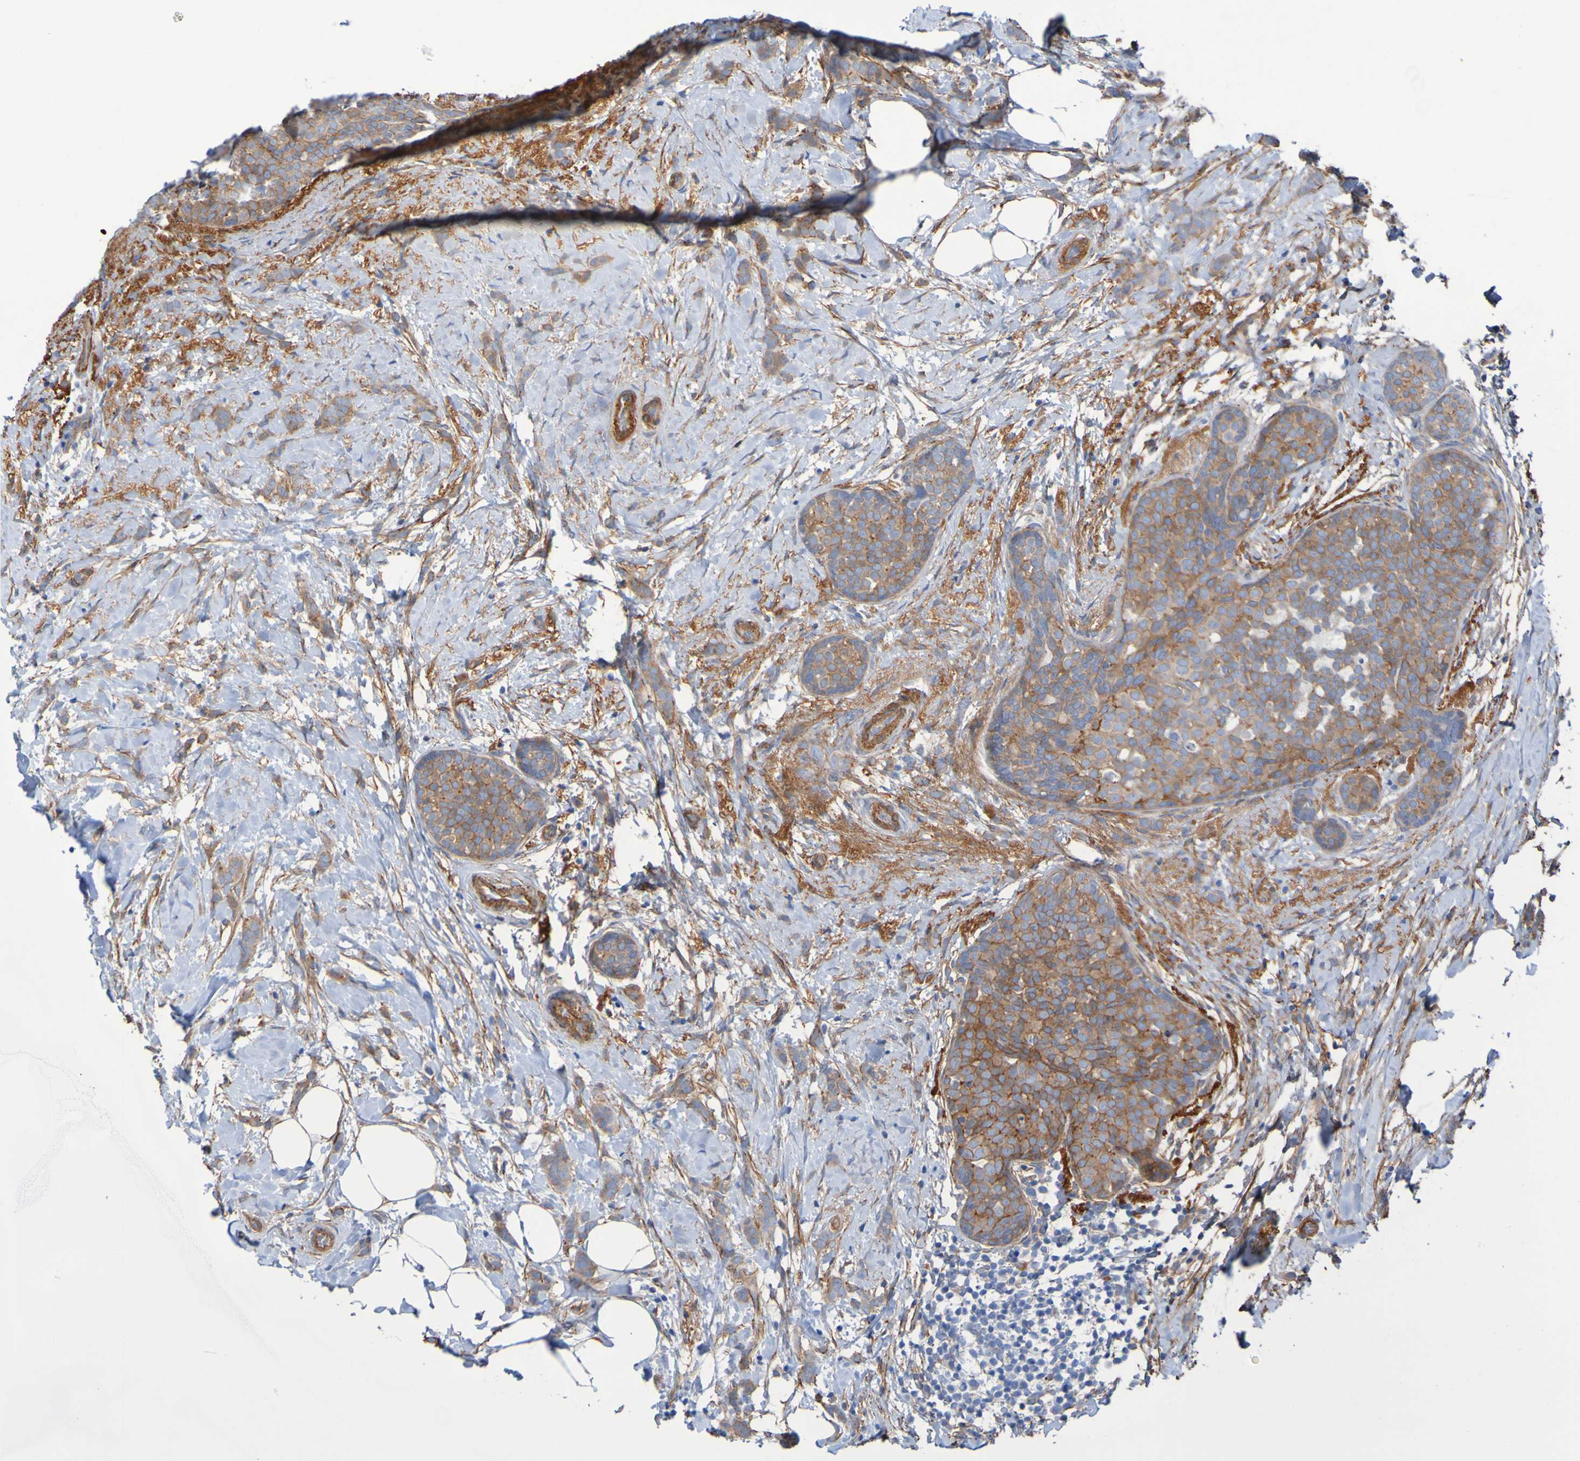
{"staining": {"intensity": "moderate", "quantity": ">75%", "location": "cytoplasmic/membranous"}, "tissue": "breast cancer", "cell_type": "Tumor cells", "image_type": "cancer", "snomed": [{"axis": "morphology", "description": "Lobular carcinoma, in situ"}, {"axis": "morphology", "description": "Lobular carcinoma"}, {"axis": "topography", "description": "Breast"}], "caption": "This photomicrograph exhibits IHC staining of breast lobular carcinoma in situ, with medium moderate cytoplasmic/membranous staining in about >75% of tumor cells.", "gene": "LPP", "patient": {"sex": "female", "age": 41}}